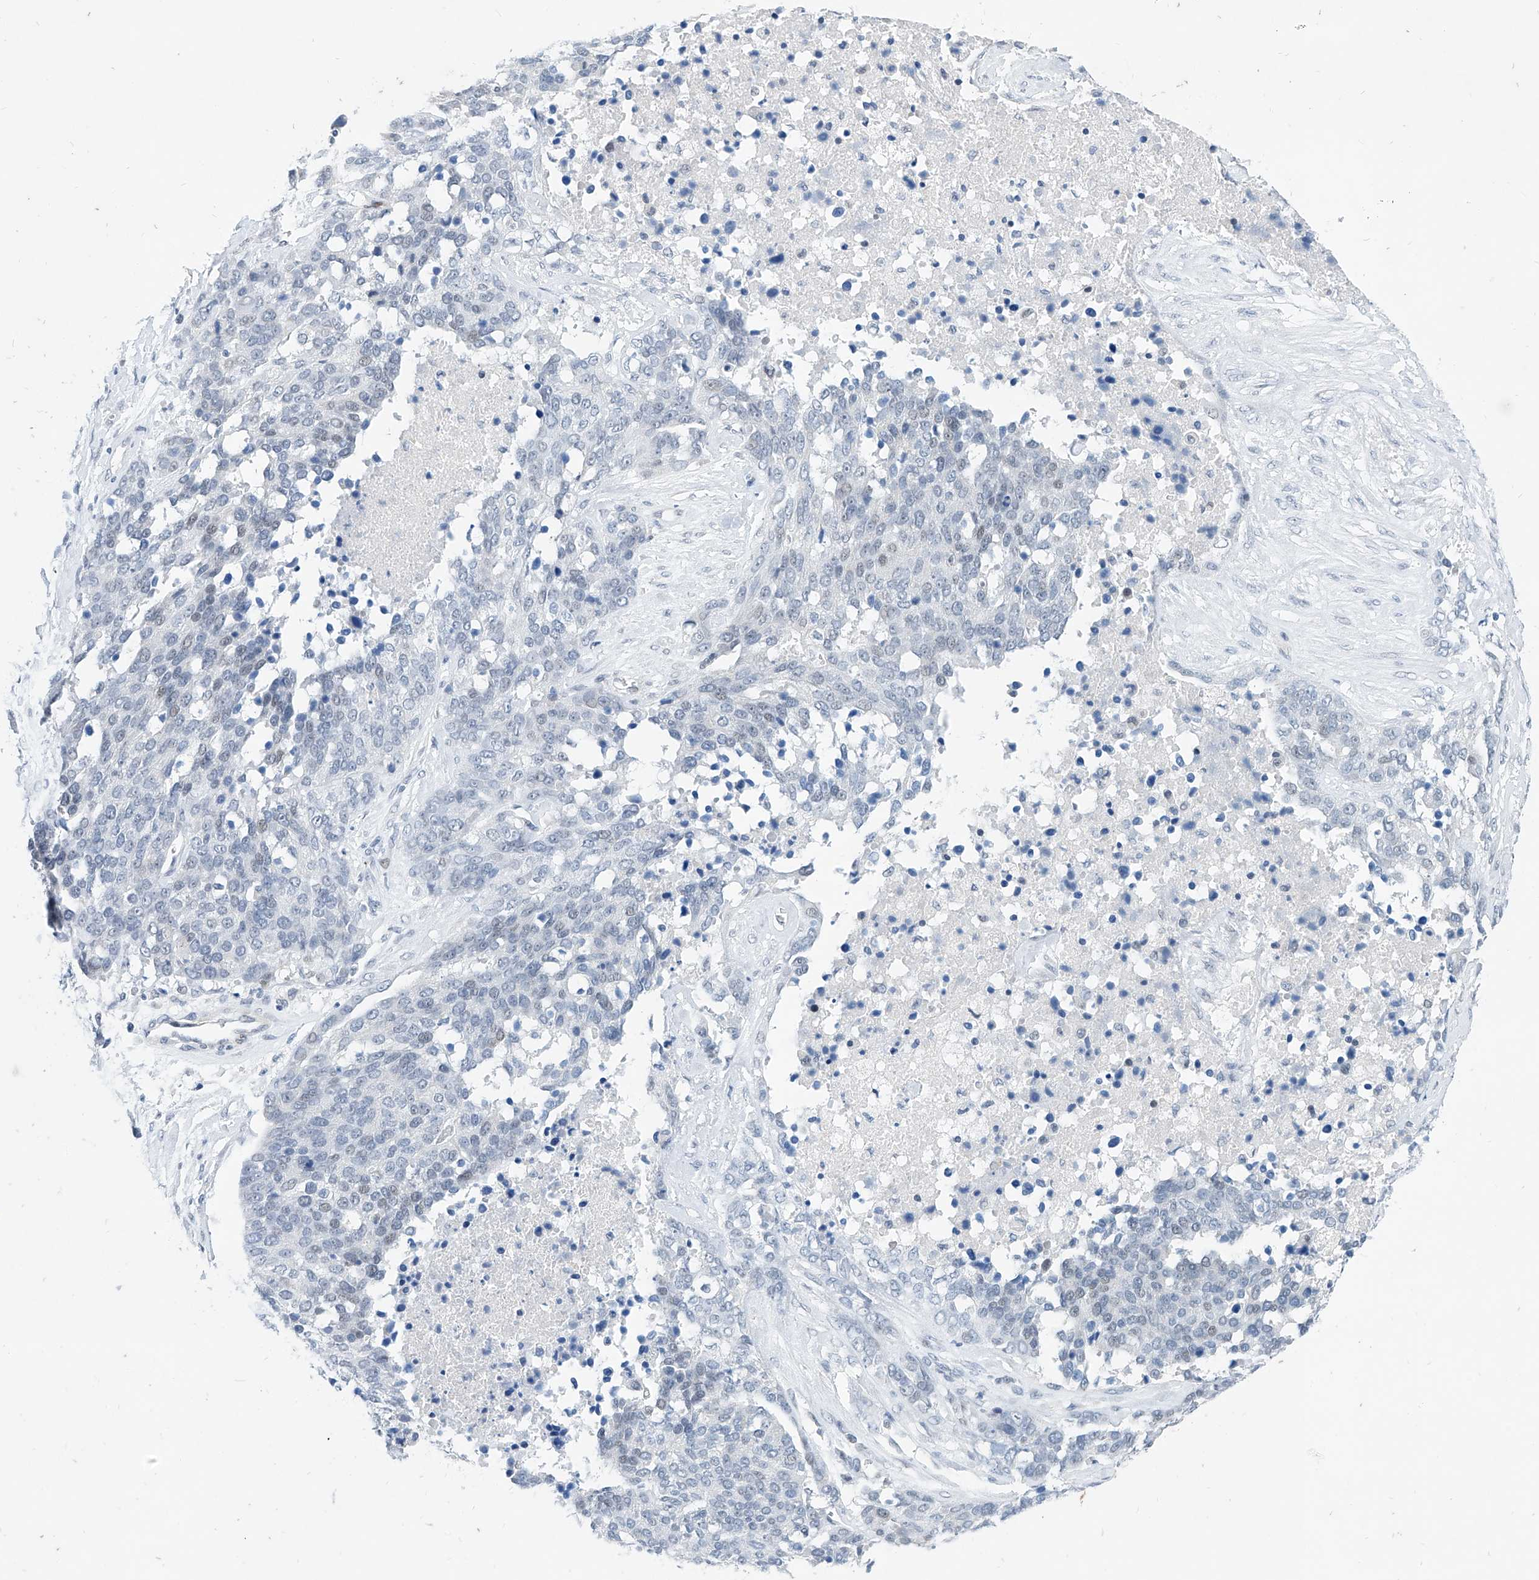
{"staining": {"intensity": "negative", "quantity": "none", "location": "none"}, "tissue": "ovarian cancer", "cell_type": "Tumor cells", "image_type": "cancer", "snomed": [{"axis": "morphology", "description": "Cystadenocarcinoma, serous, NOS"}, {"axis": "topography", "description": "Ovary"}], "caption": "IHC photomicrograph of ovarian cancer stained for a protein (brown), which demonstrates no expression in tumor cells.", "gene": "BPTF", "patient": {"sex": "female", "age": 44}}